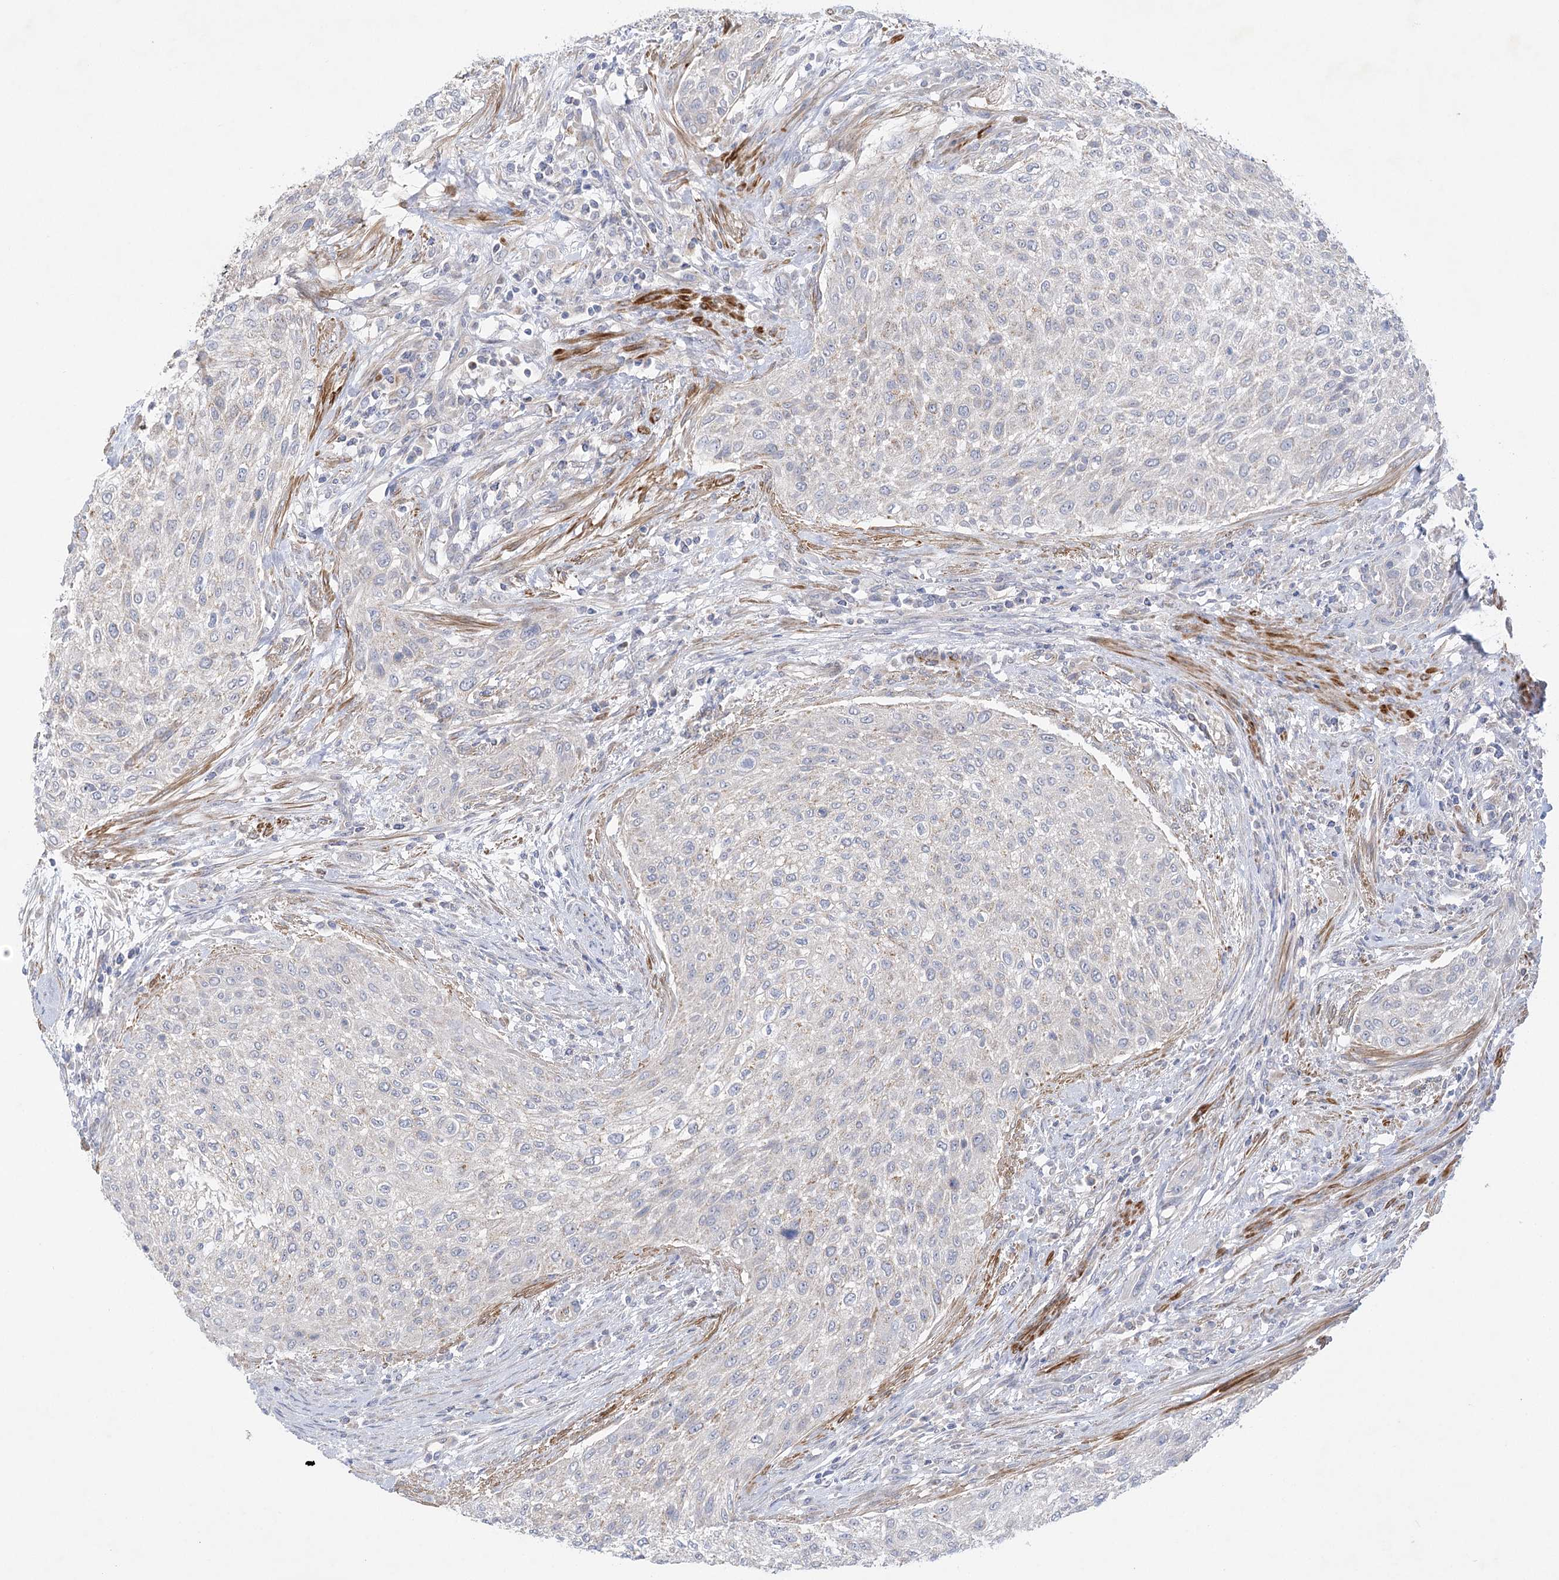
{"staining": {"intensity": "negative", "quantity": "none", "location": "none"}, "tissue": "urothelial cancer", "cell_type": "Tumor cells", "image_type": "cancer", "snomed": [{"axis": "morphology", "description": "Urothelial carcinoma, High grade"}, {"axis": "topography", "description": "Urinary bladder"}], "caption": "A micrograph of human urothelial carcinoma (high-grade) is negative for staining in tumor cells.", "gene": "DHTKD1", "patient": {"sex": "male", "age": 35}}